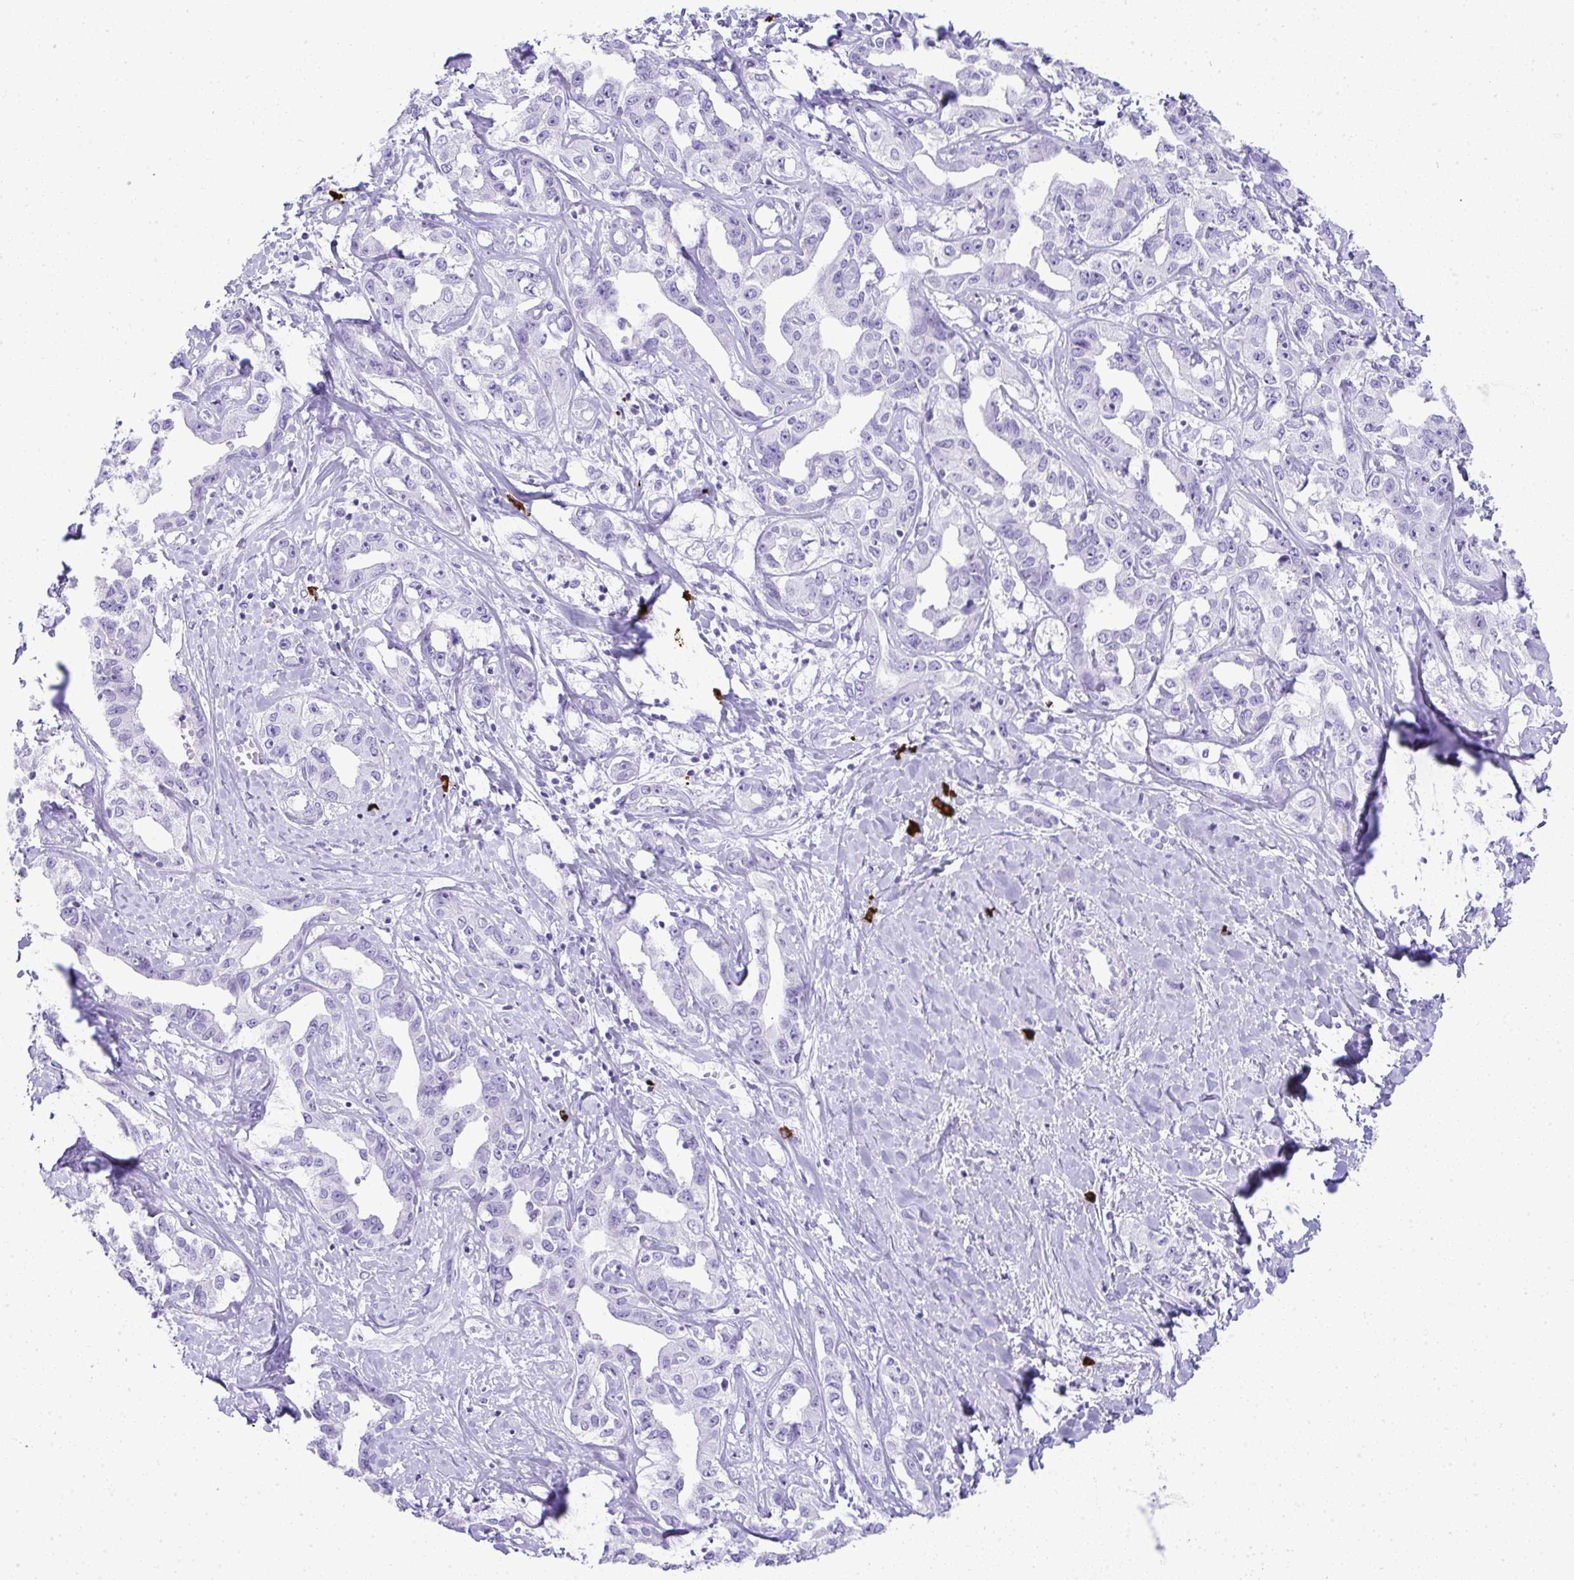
{"staining": {"intensity": "negative", "quantity": "none", "location": "none"}, "tissue": "liver cancer", "cell_type": "Tumor cells", "image_type": "cancer", "snomed": [{"axis": "morphology", "description": "Cholangiocarcinoma"}, {"axis": "topography", "description": "Liver"}], "caption": "DAB (3,3'-diaminobenzidine) immunohistochemical staining of human liver cancer reveals no significant positivity in tumor cells.", "gene": "CDADC1", "patient": {"sex": "male", "age": 59}}